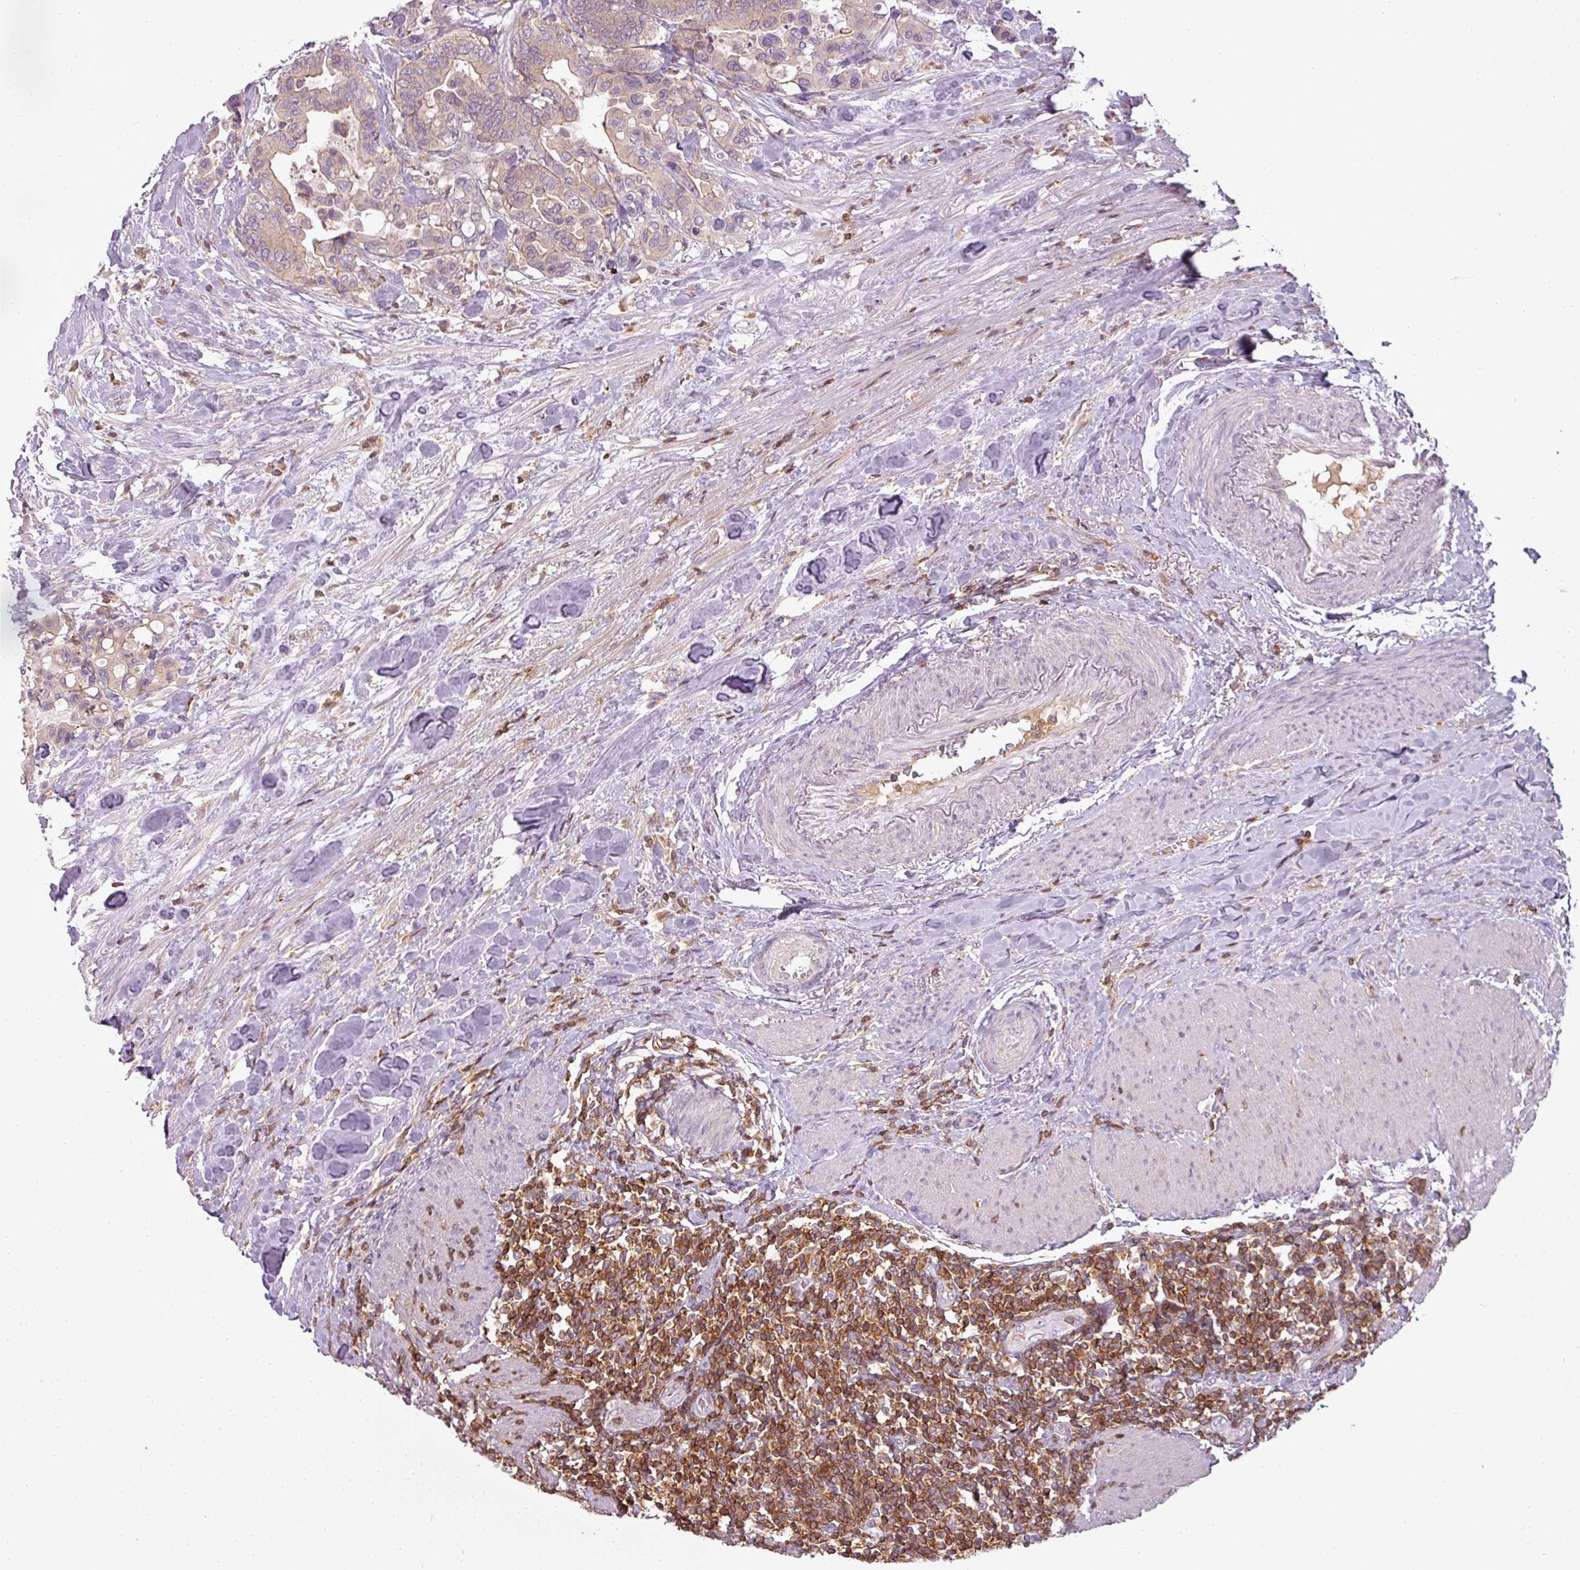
{"staining": {"intensity": "weak", "quantity": "25%-75%", "location": "cytoplasmic/membranous"}, "tissue": "colorectal cancer", "cell_type": "Tumor cells", "image_type": "cancer", "snomed": [{"axis": "morphology", "description": "Adenocarcinoma, NOS"}, {"axis": "topography", "description": "Colon"}], "caption": "Immunohistochemistry (IHC) of colorectal adenocarcinoma exhibits low levels of weak cytoplasmic/membranous positivity in approximately 25%-75% of tumor cells. The protein of interest is shown in brown color, while the nuclei are stained blue.", "gene": "STK4", "patient": {"sex": "male", "age": 82}}